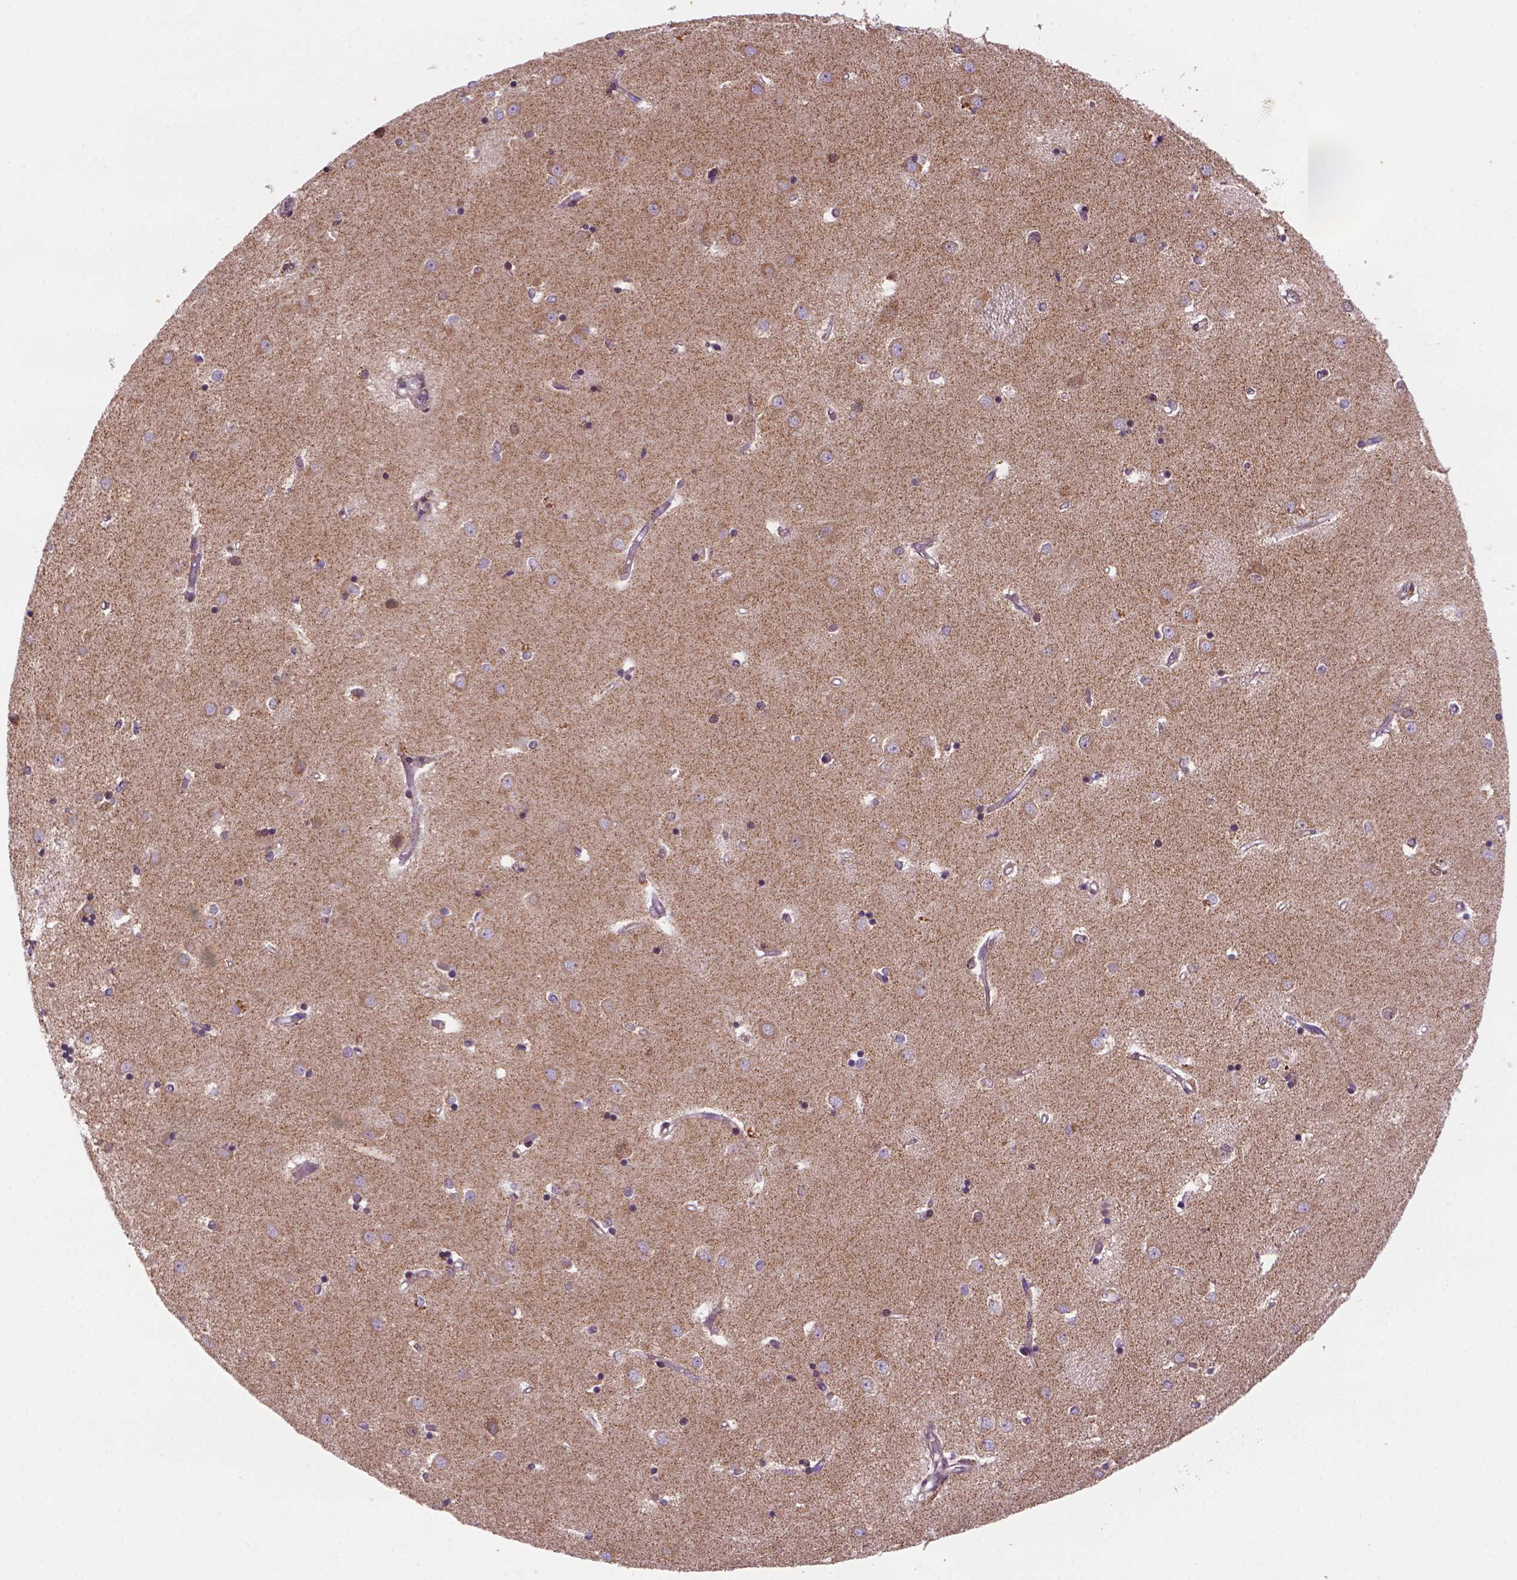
{"staining": {"intensity": "moderate", "quantity": ">75%", "location": "cytoplasmic/membranous"}, "tissue": "caudate", "cell_type": "Glial cells", "image_type": "normal", "snomed": [{"axis": "morphology", "description": "Normal tissue, NOS"}, {"axis": "topography", "description": "Lateral ventricle wall"}], "caption": "Unremarkable caudate was stained to show a protein in brown. There is medium levels of moderate cytoplasmic/membranous positivity in about >75% of glial cells. (Brightfield microscopy of DAB IHC at high magnification).", "gene": "FZD7", "patient": {"sex": "male", "age": 54}}